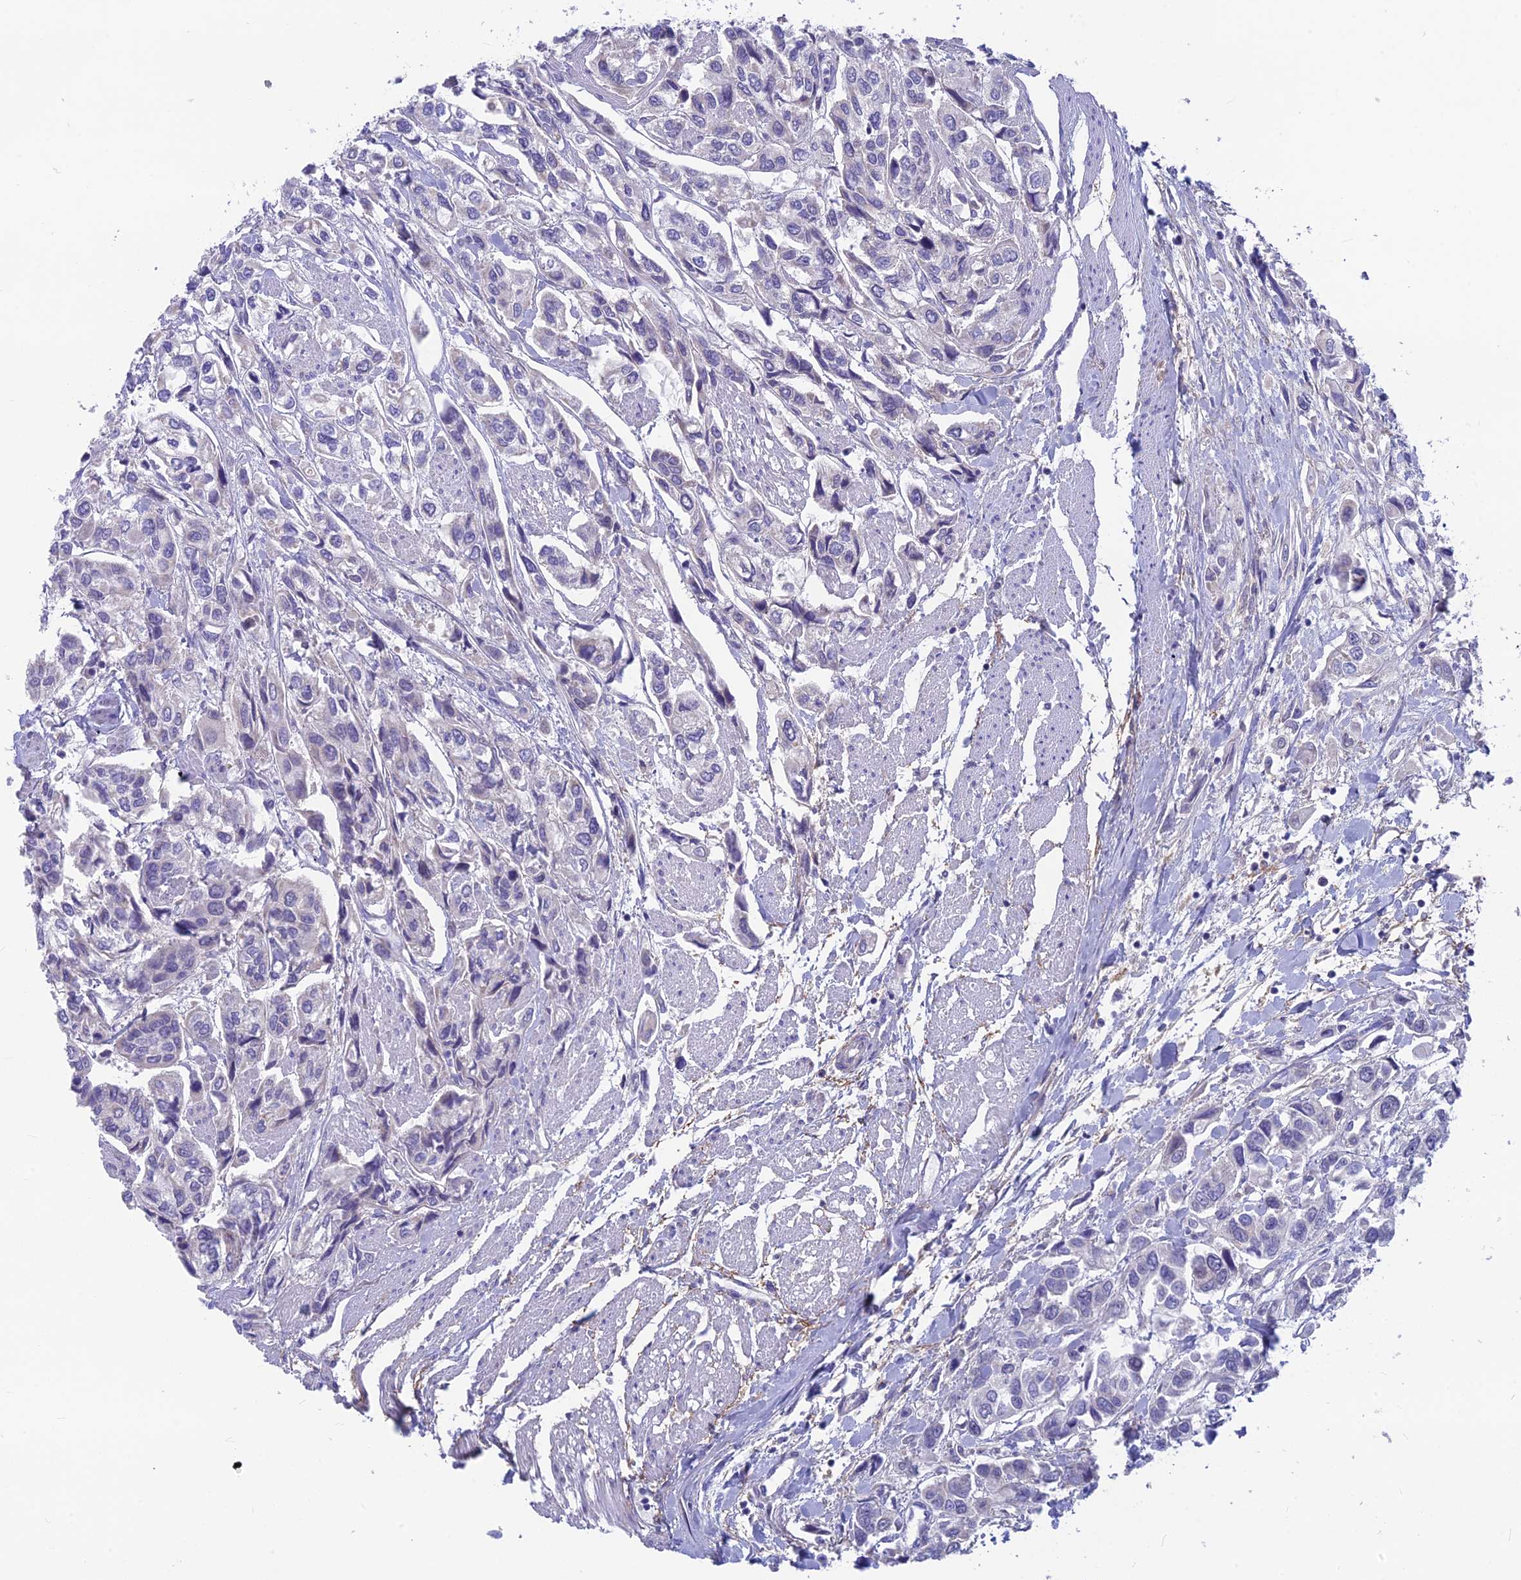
{"staining": {"intensity": "negative", "quantity": "none", "location": "none"}, "tissue": "urothelial cancer", "cell_type": "Tumor cells", "image_type": "cancer", "snomed": [{"axis": "morphology", "description": "Urothelial carcinoma, High grade"}, {"axis": "topography", "description": "Urinary bladder"}], "caption": "Protein analysis of urothelial cancer demonstrates no significant expression in tumor cells.", "gene": "PLAC9", "patient": {"sex": "male", "age": 67}}